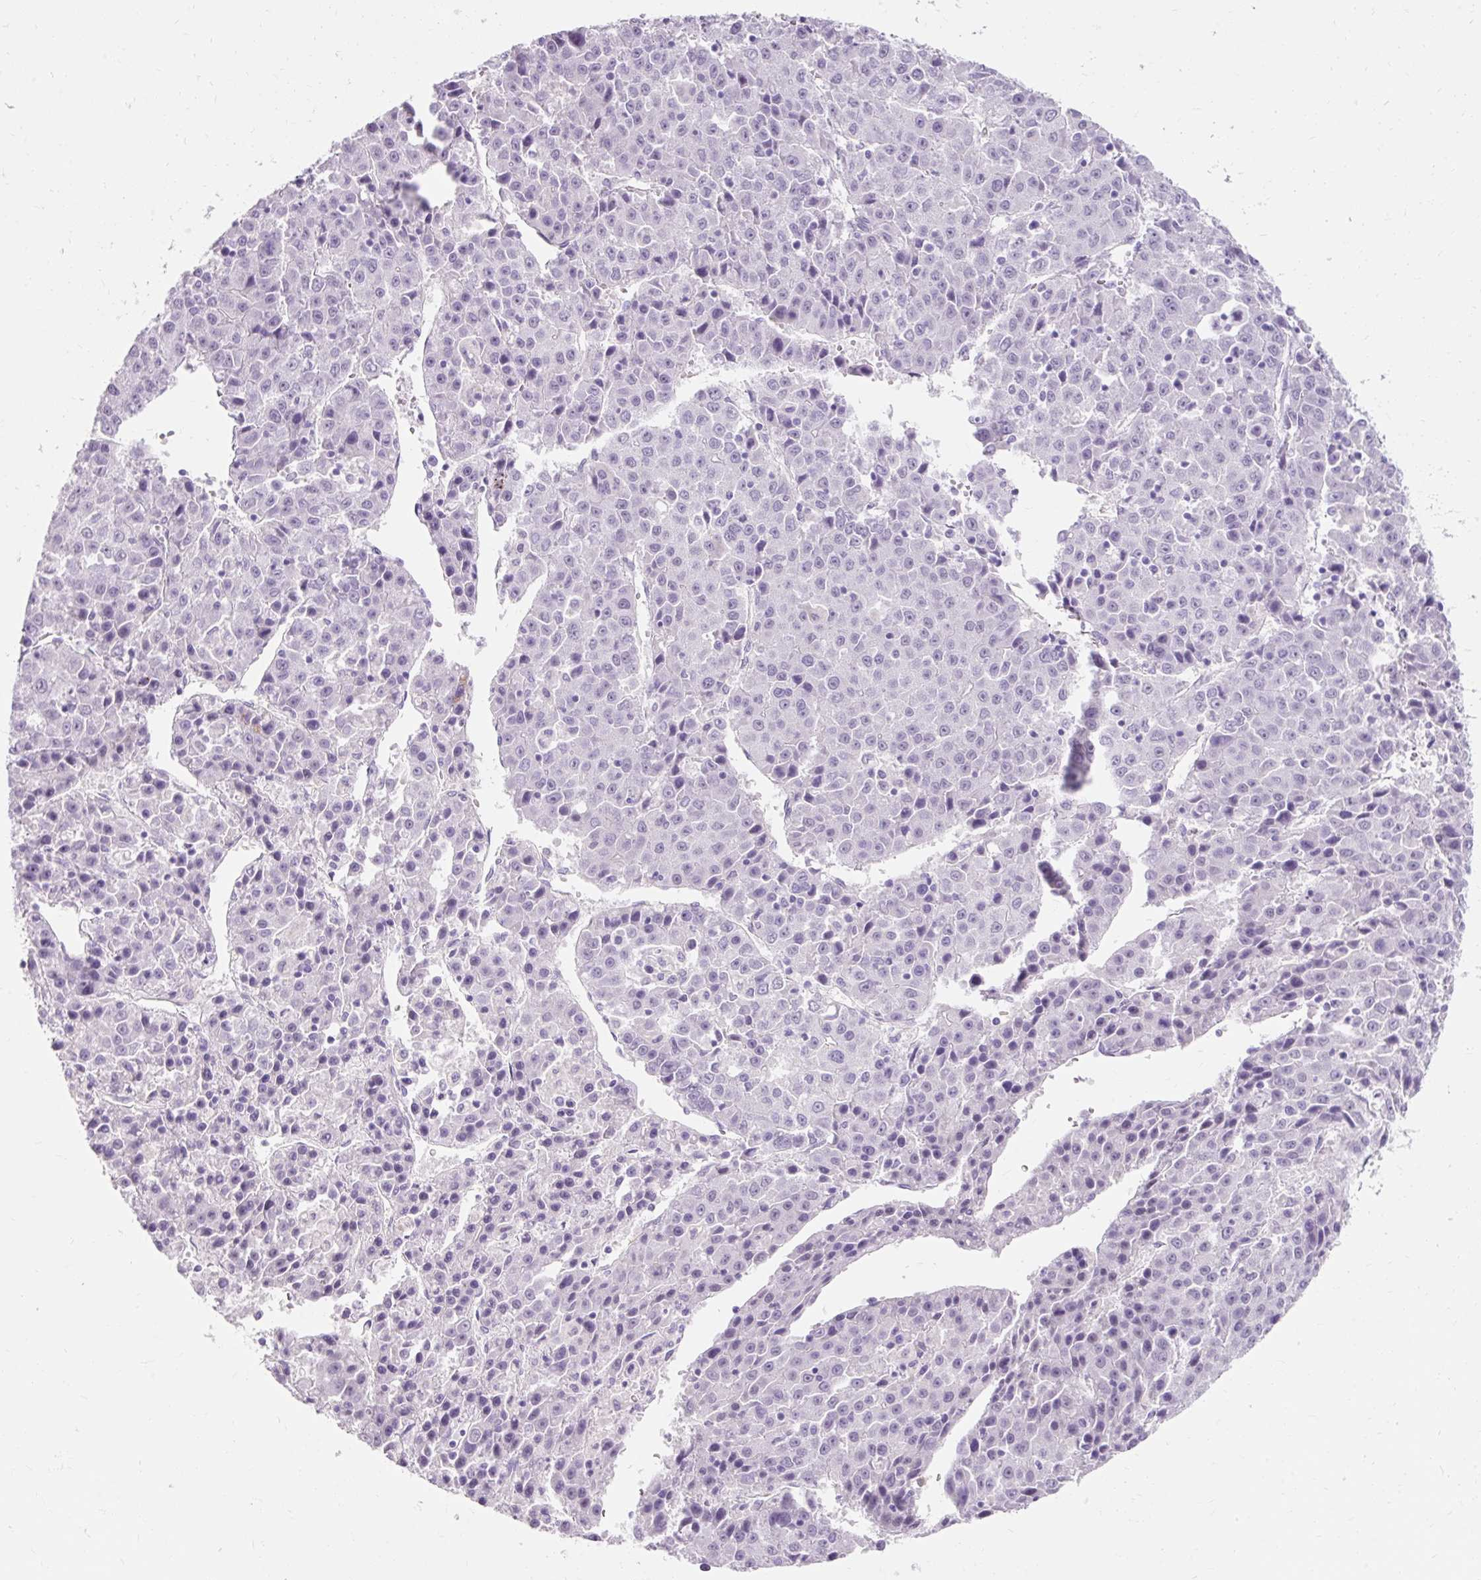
{"staining": {"intensity": "negative", "quantity": "none", "location": "none"}, "tissue": "liver cancer", "cell_type": "Tumor cells", "image_type": "cancer", "snomed": [{"axis": "morphology", "description": "Carcinoma, Hepatocellular, NOS"}, {"axis": "topography", "description": "Liver"}], "caption": "This is a histopathology image of immunohistochemistry (IHC) staining of hepatocellular carcinoma (liver), which shows no staining in tumor cells.", "gene": "TMEM213", "patient": {"sex": "female", "age": 53}}